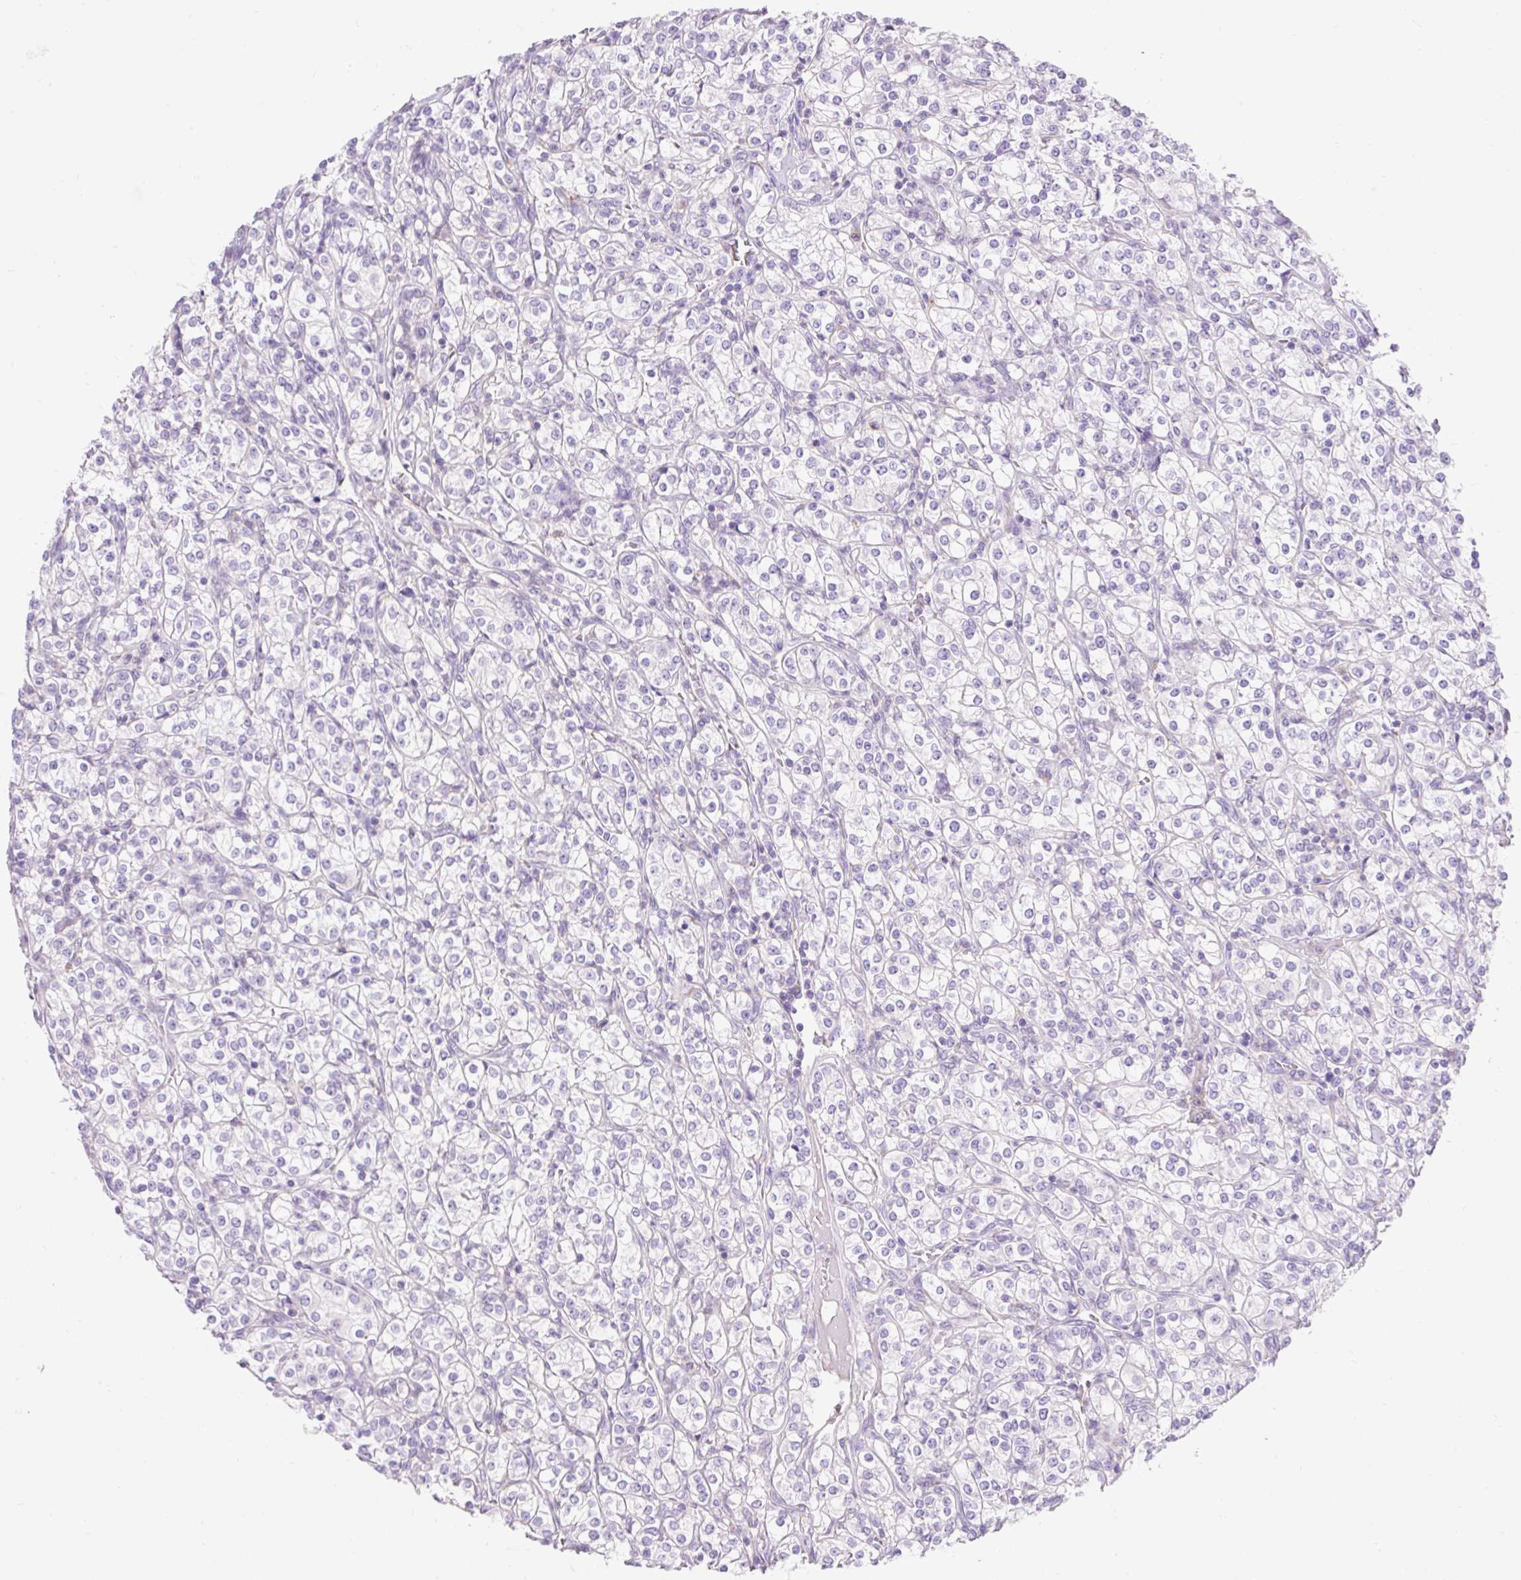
{"staining": {"intensity": "negative", "quantity": "none", "location": "none"}, "tissue": "renal cancer", "cell_type": "Tumor cells", "image_type": "cancer", "snomed": [{"axis": "morphology", "description": "Adenocarcinoma, NOS"}, {"axis": "topography", "description": "Kidney"}], "caption": "Tumor cells show no significant protein positivity in renal cancer (adenocarcinoma). The staining is performed using DAB (3,3'-diaminobenzidine) brown chromogen with nuclei counter-stained in using hematoxylin.", "gene": "TMEM150C", "patient": {"sex": "male", "age": 77}}